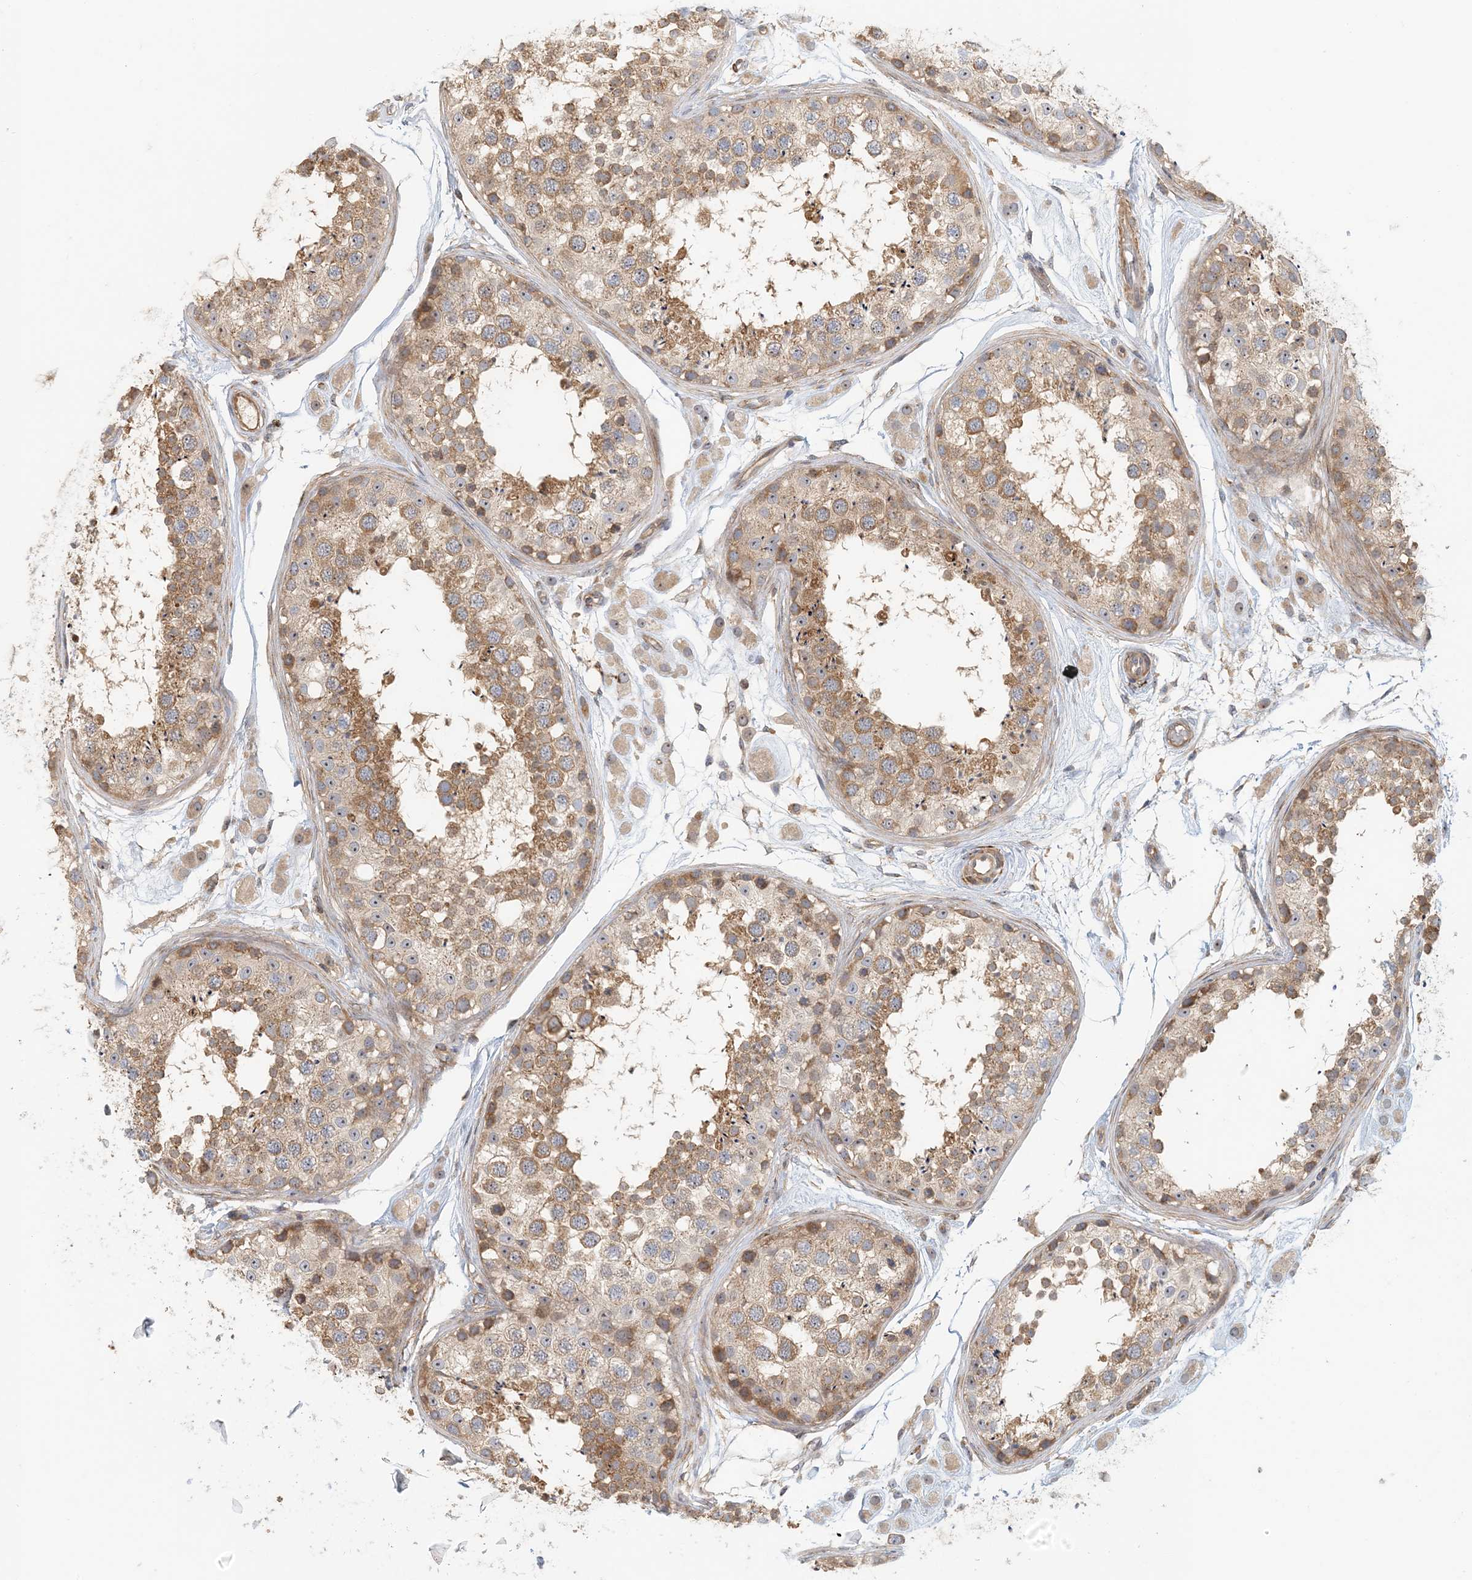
{"staining": {"intensity": "moderate", "quantity": ">75%", "location": "cytoplasmic/membranous"}, "tissue": "testis", "cell_type": "Cells in seminiferous ducts", "image_type": "normal", "snomed": [{"axis": "morphology", "description": "Normal tissue, NOS"}, {"axis": "topography", "description": "Testis"}], "caption": "An image of human testis stained for a protein demonstrates moderate cytoplasmic/membranous brown staining in cells in seminiferous ducts. The staining was performed using DAB, with brown indicating positive protein expression. Nuclei are stained blue with hematoxylin.", "gene": "COLEC11", "patient": {"sex": "male", "age": 25}}